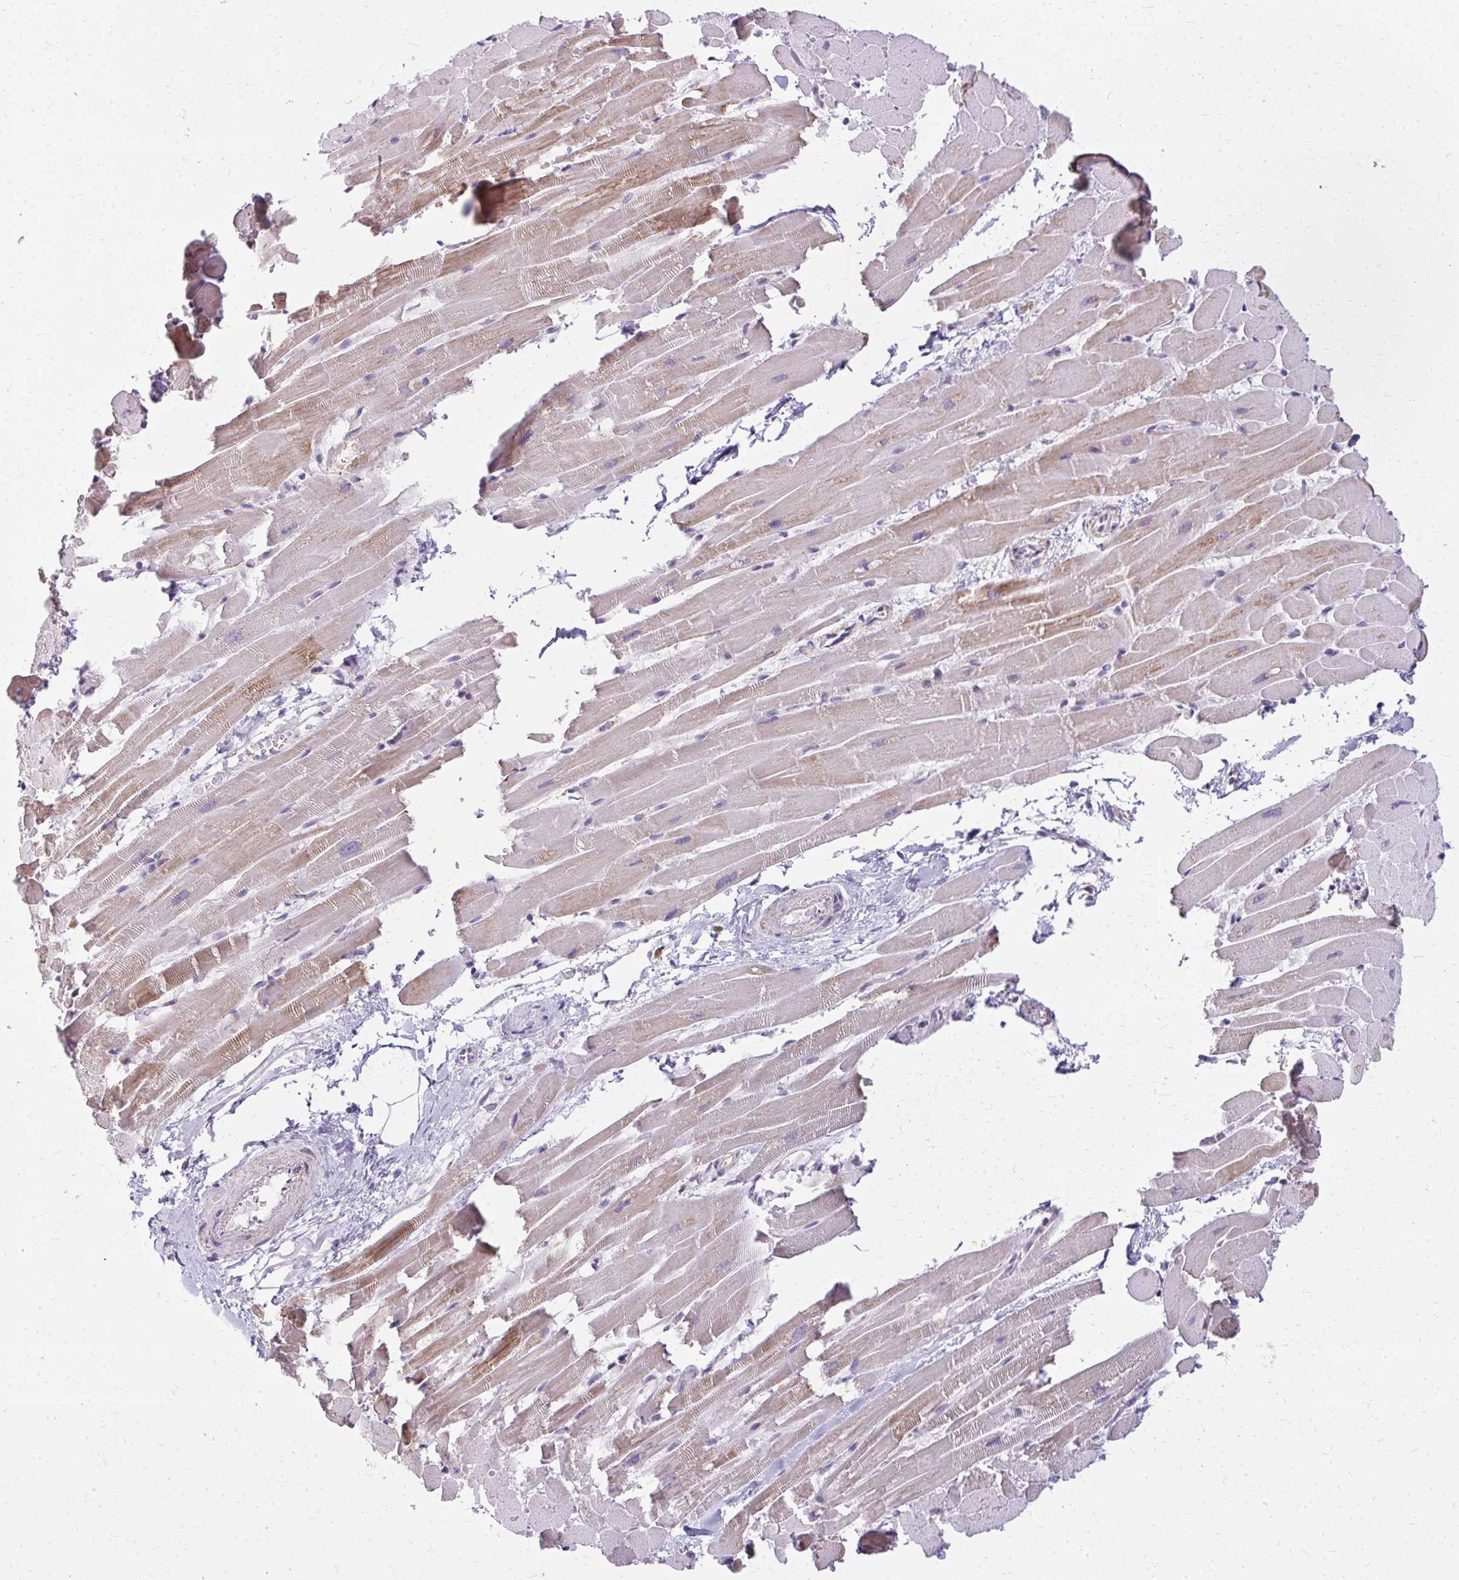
{"staining": {"intensity": "weak", "quantity": "<25%", "location": "cytoplasmic/membranous"}, "tissue": "heart muscle", "cell_type": "Cardiomyocytes", "image_type": "normal", "snomed": [{"axis": "morphology", "description": "Normal tissue, NOS"}, {"axis": "topography", "description": "Heart"}], "caption": "The micrograph demonstrates no significant positivity in cardiomyocytes of heart muscle. (DAB immunohistochemistry visualized using brightfield microscopy, high magnification).", "gene": "IFIT1", "patient": {"sex": "male", "age": 37}}